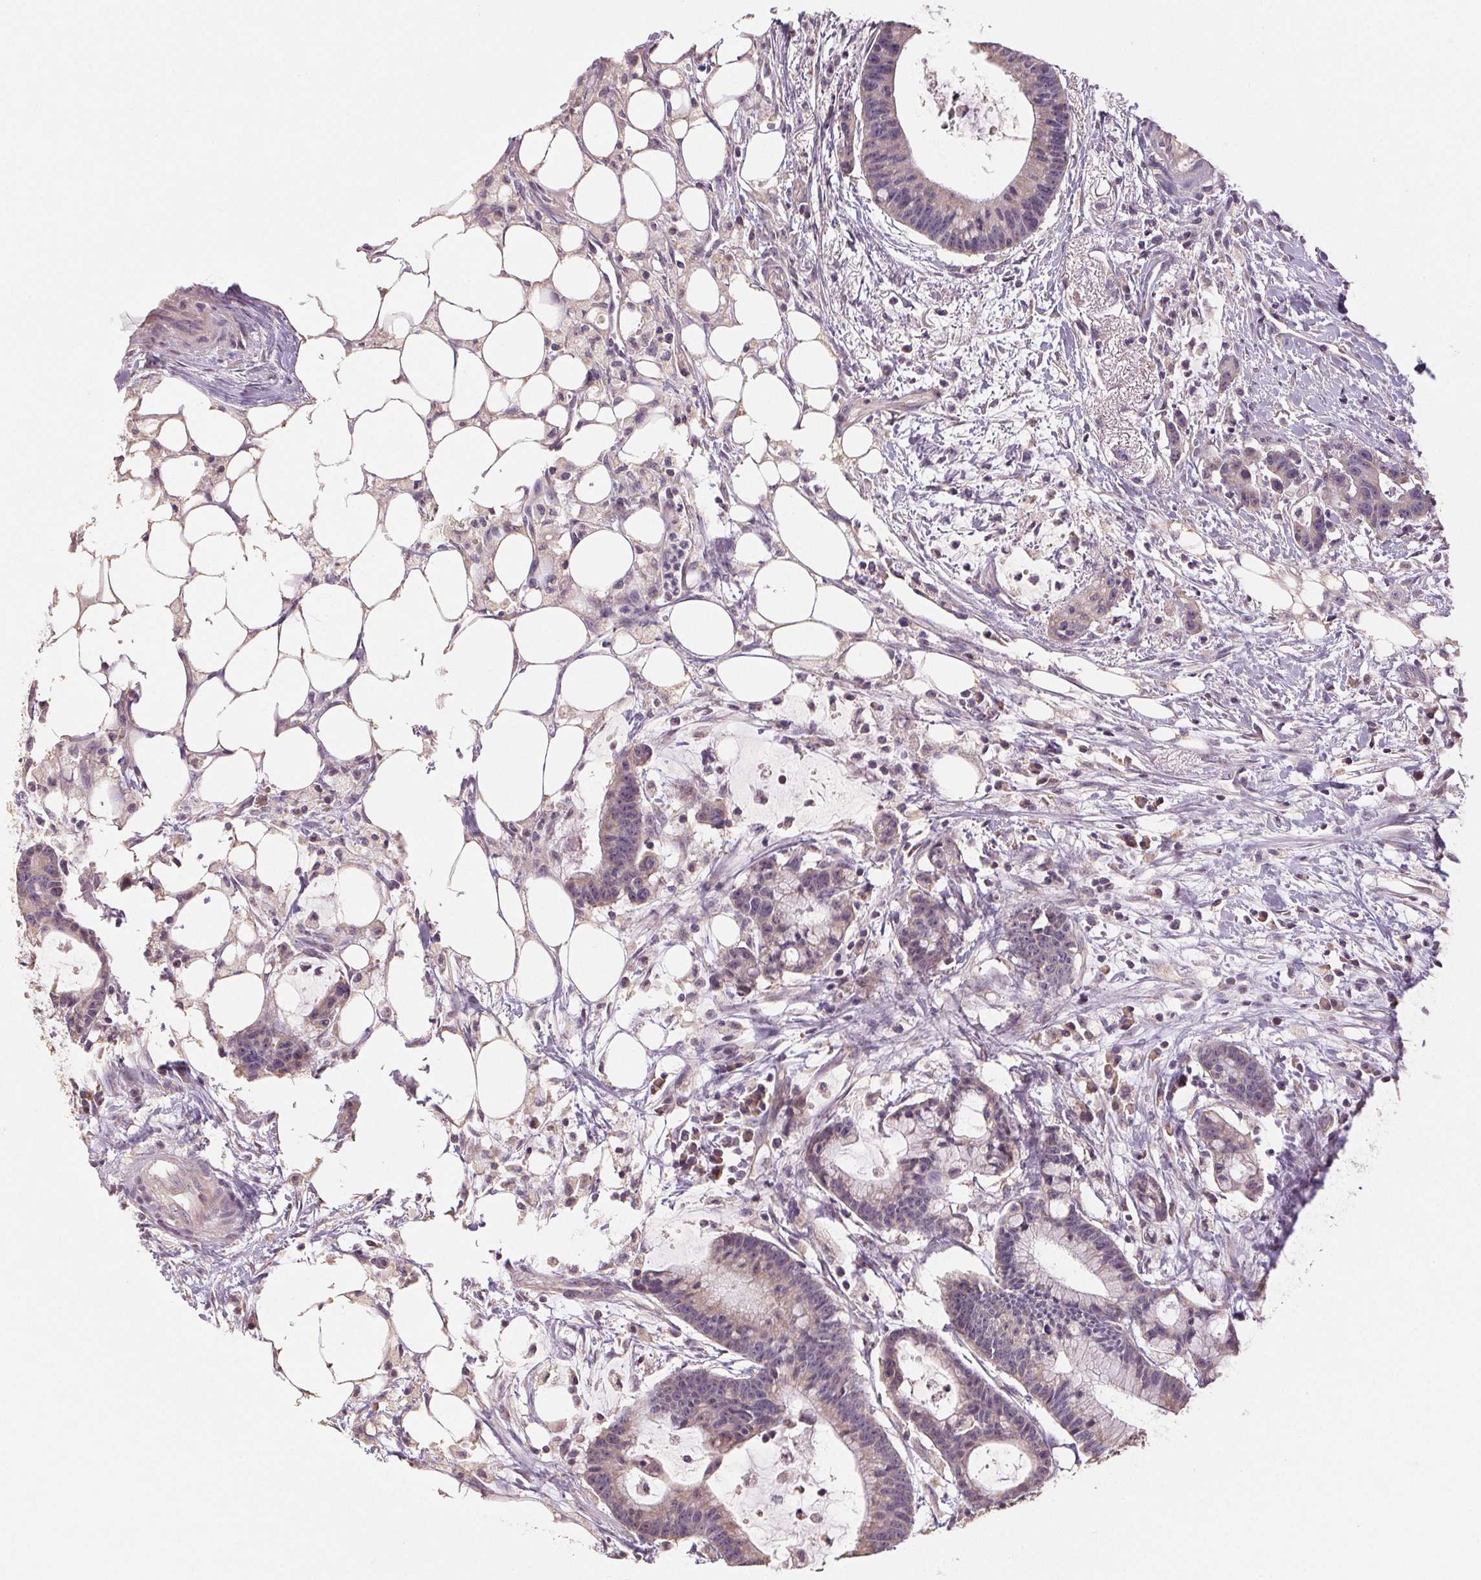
{"staining": {"intensity": "negative", "quantity": "none", "location": "none"}, "tissue": "colorectal cancer", "cell_type": "Tumor cells", "image_type": "cancer", "snomed": [{"axis": "morphology", "description": "Adenocarcinoma, NOS"}, {"axis": "topography", "description": "Colon"}], "caption": "IHC photomicrograph of neoplastic tissue: adenocarcinoma (colorectal) stained with DAB demonstrates no significant protein staining in tumor cells. The staining is performed using DAB brown chromogen with nuclei counter-stained in using hematoxylin.", "gene": "COX14", "patient": {"sex": "female", "age": 78}}